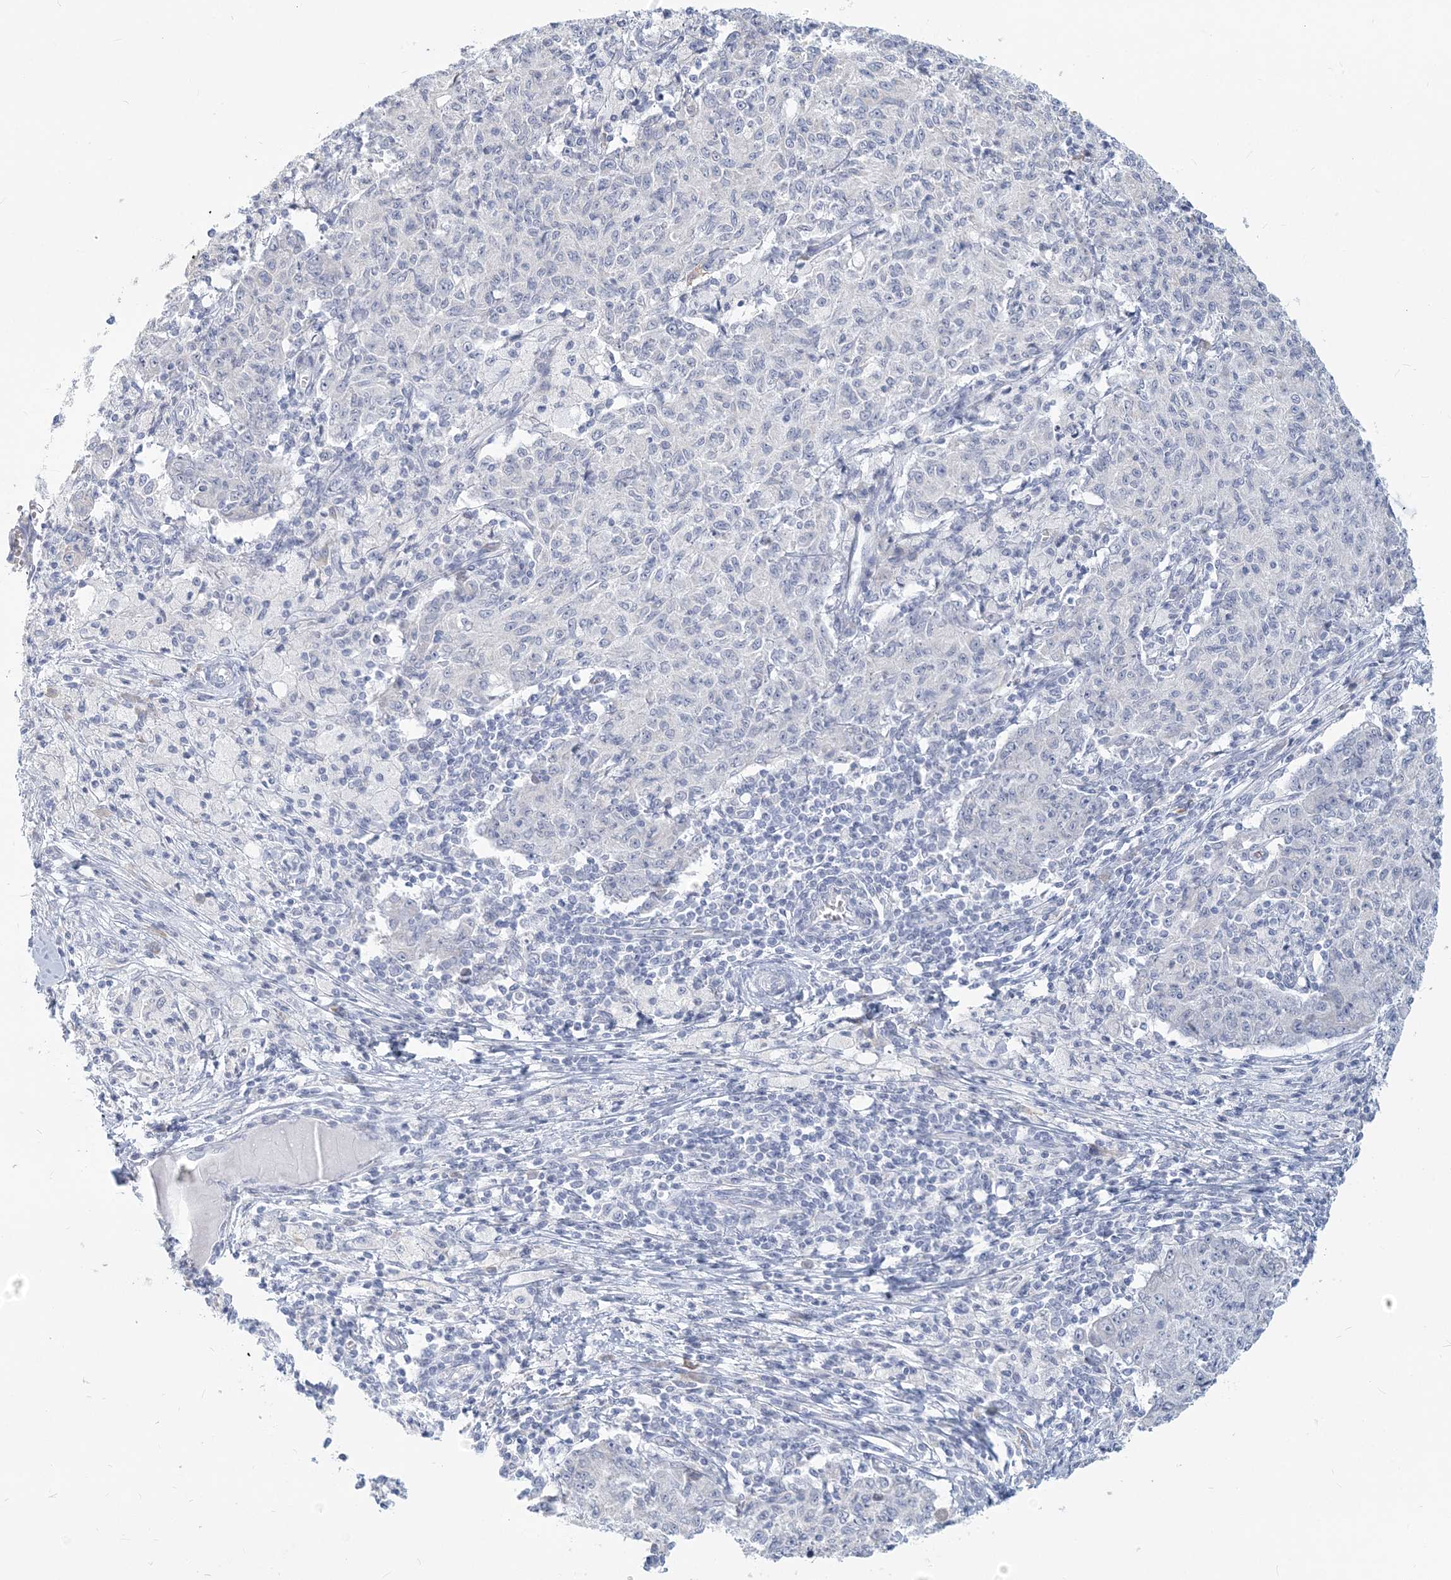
{"staining": {"intensity": "negative", "quantity": "none", "location": "none"}, "tissue": "ovarian cancer", "cell_type": "Tumor cells", "image_type": "cancer", "snomed": [{"axis": "morphology", "description": "Carcinoma, endometroid"}, {"axis": "topography", "description": "Ovary"}], "caption": "The image demonstrates no staining of tumor cells in ovarian endometroid carcinoma.", "gene": "CSN1S1", "patient": {"sex": "female", "age": 42}}